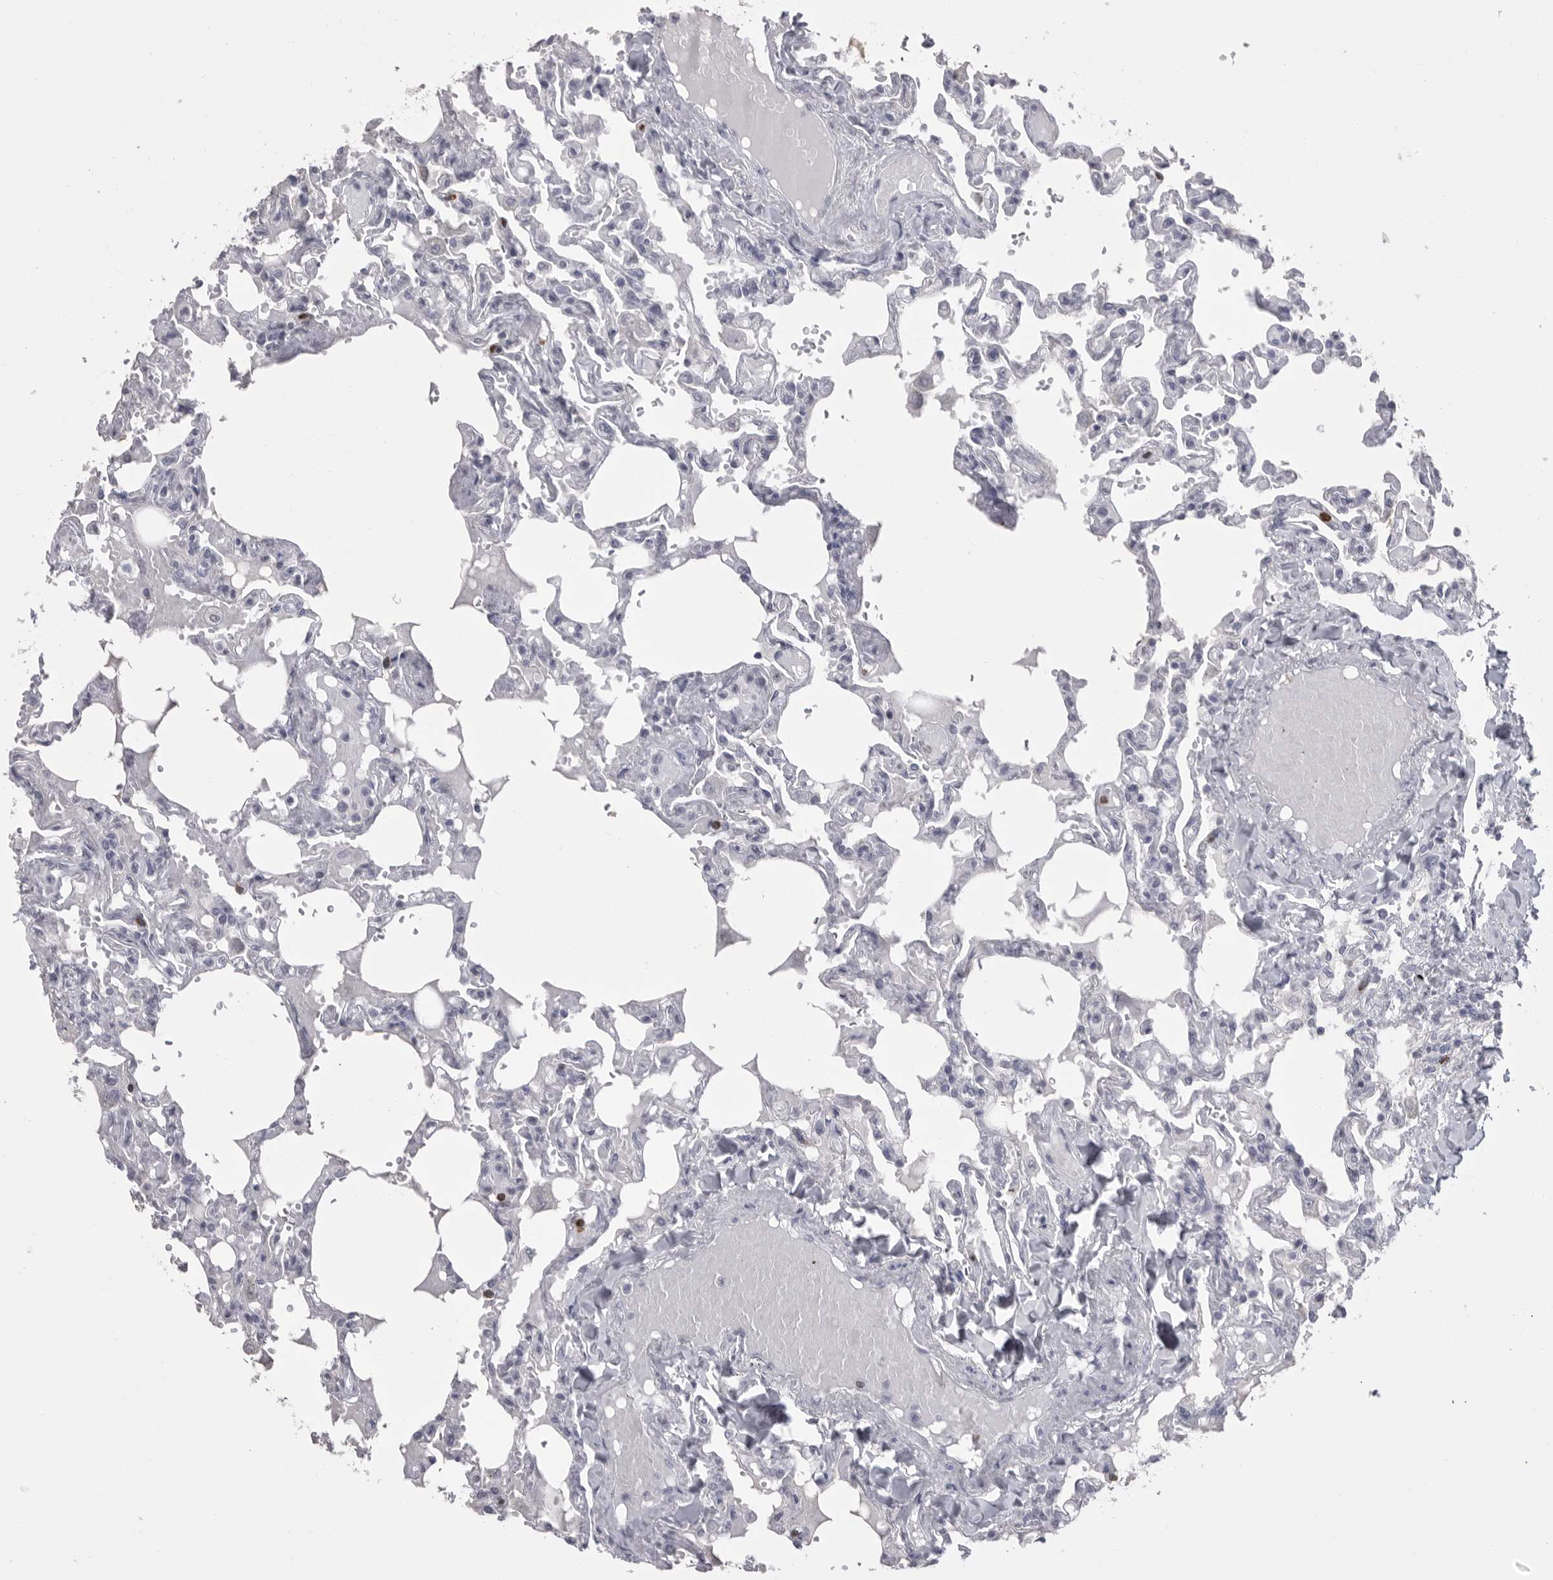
{"staining": {"intensity": "negative", "quantity": "none", "location": "none"}, "tissue": "lung", "cell_type": "Alveolar cells", "image_type": "normal", "snomed": [{"axis": "morphology", "description": "Normal tissue, NOS"}, {"axis": "topography", "description": "Lung"}], "caption": "A photomicrograph of lung stained for a protein shows no brown staining in alveolar cells.", "gene": "GNLY", "patient": {"sex": "male", "age": 21}}